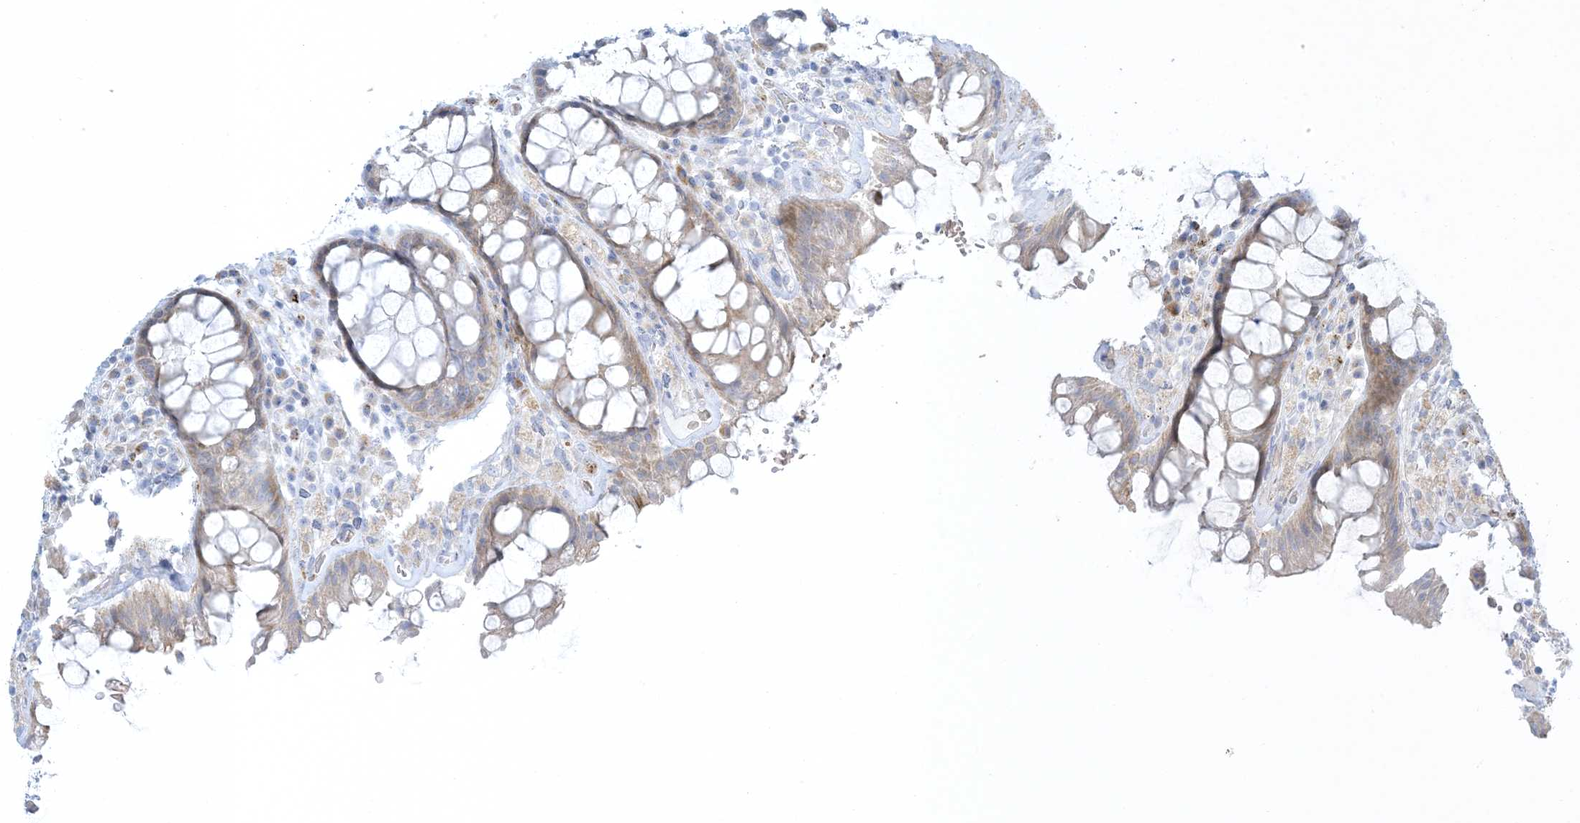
{"staining": {"intensity": "weak", "quantity": "25%-75%", "location": "cytoplasmic/membranous"}, "tissue": "rectum", "cell_type": "Glandular cells", "image_type": "normal", "snomed": [{"axis": "morphology", "description": "Normal tissue, NOS"}, {"axis": "topography", "description": "Rectum"}], "caption": "Rectum stained with a brown dye displays weak cytoplasmic/membranous positive staining in about 25%-75% of glandular cells.", "gene": "XIRP2", "patient": {"sex": "male", "age": 64}}